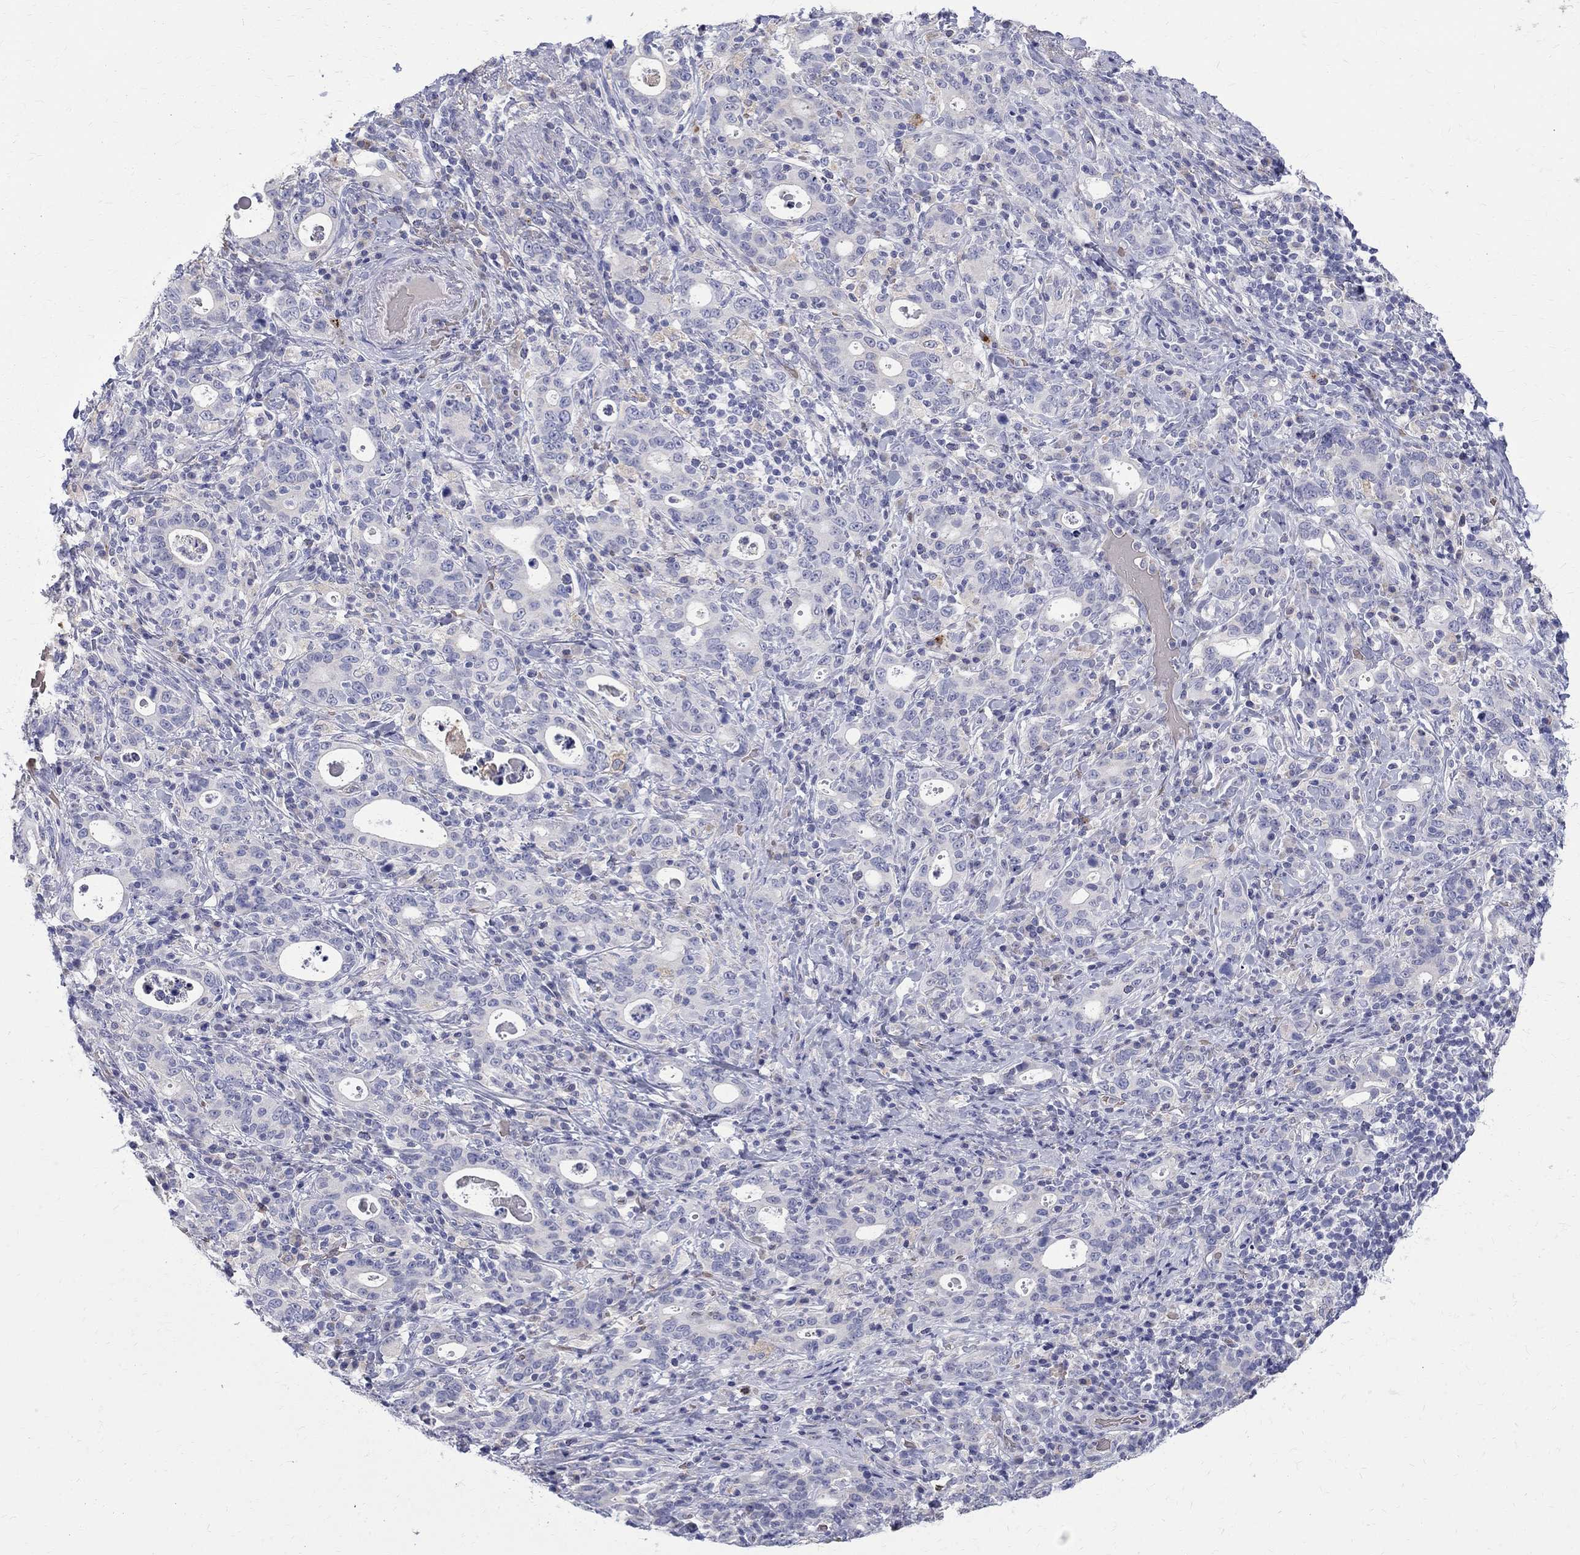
{"staining": {"intensity": "negative", "quantity": "none", "location": "none"}, "tissue": "stomach cancer", "cell_type": "Tumor cells", "image_type": "cancer", "snomed": [{"axis": "morphology", "description": "Adenocarcinoma, NOS"}, {"axis": "topography", "description": "Stomach"}], "caption": "Stomach cancer (adenocarcinoma) was stained to show a protein in brown. There is no significant staining in tumor cells.", "gene": "AGER", "patient": {"sex": "male", "age": 79}}